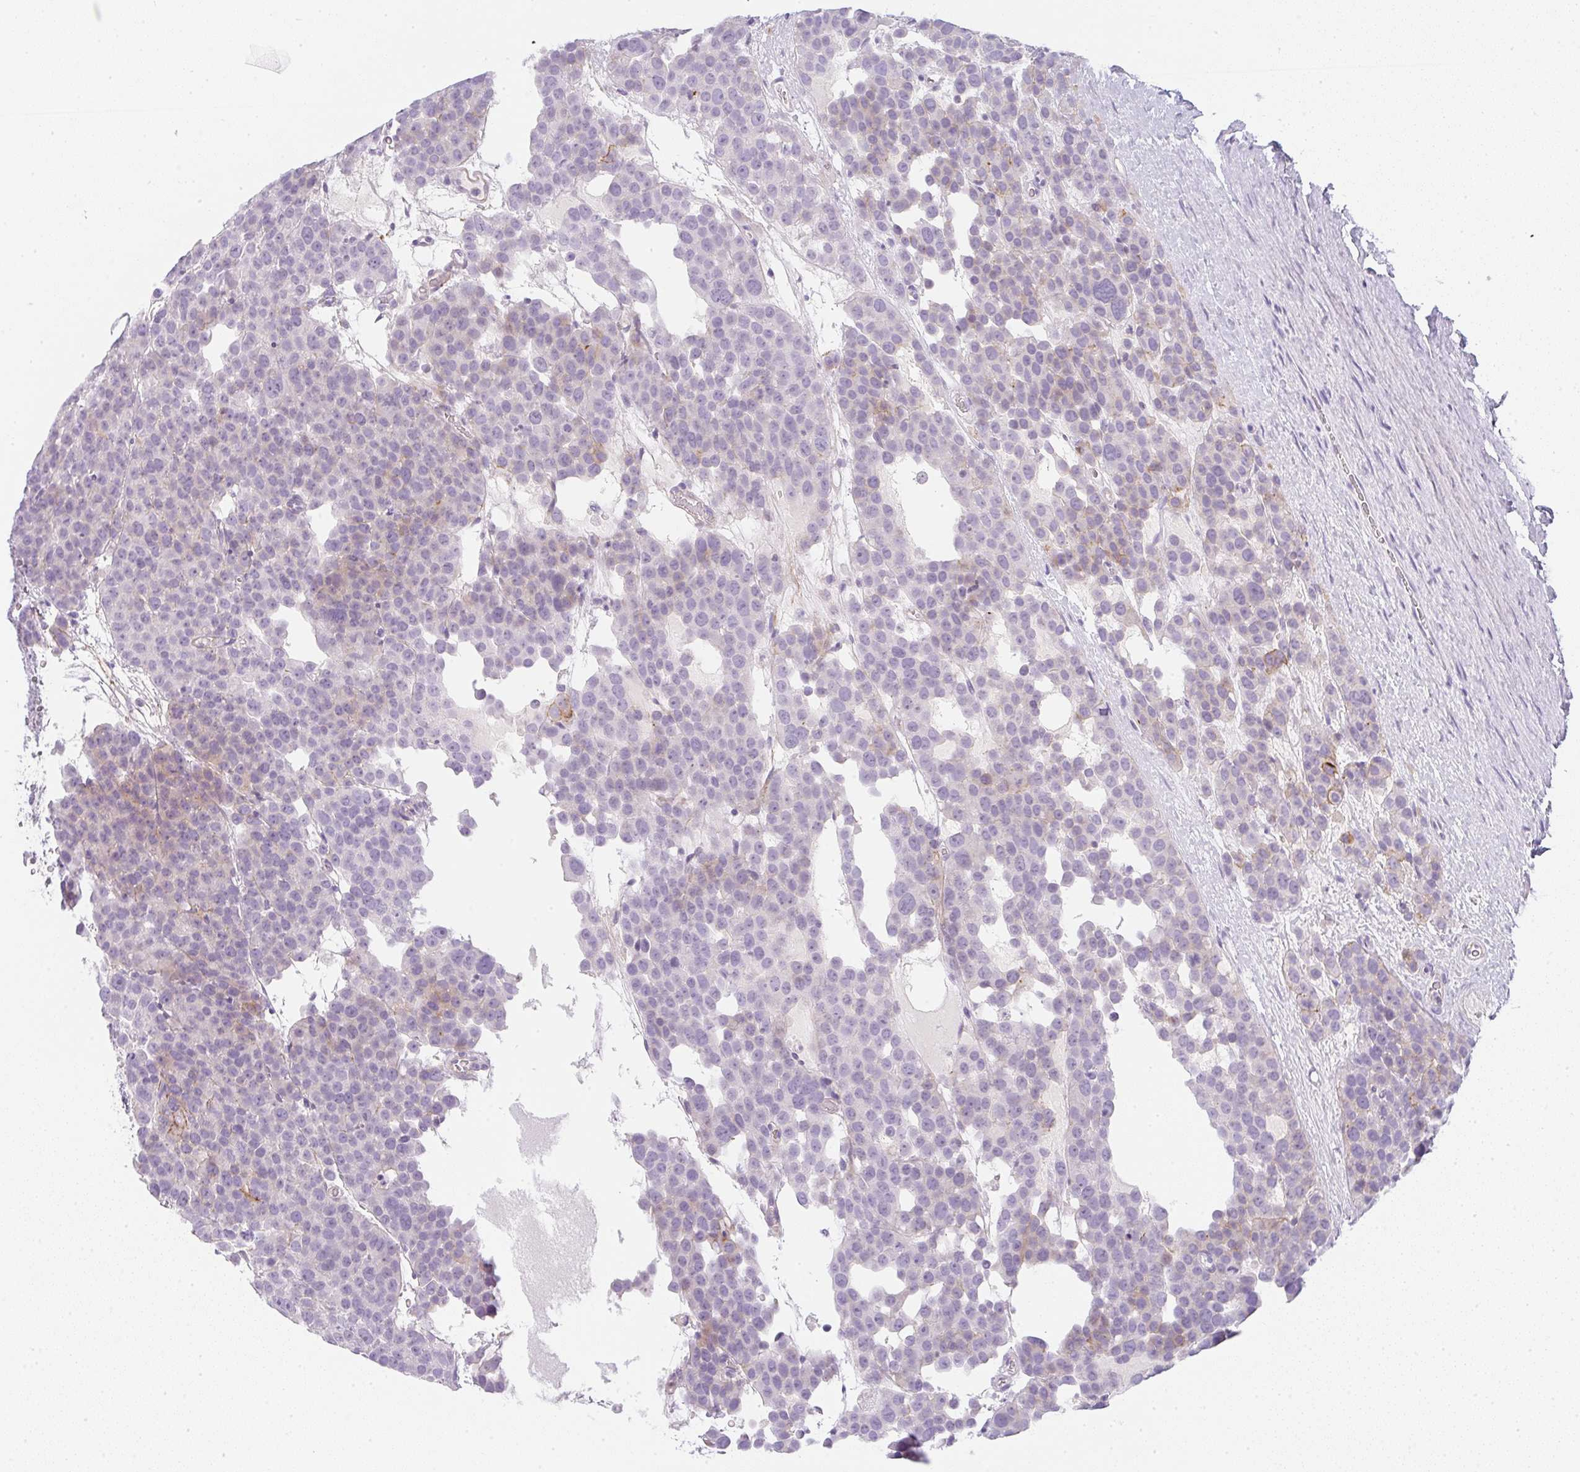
{"staining": {"intensity": "weak", "quantity": "<25%", "location": "cytoplasmic/membranous"}, "tissue": "testis cancer", "cell_type": "Tumor cells", "image_type": "cancer", "snomed": [{"axis": "morphology", "description": "Seminoma, NOS"}, {"axis": "topography", "description": "Testis"}], "caption": "Tumor cells are negative for brown protein staining in testis cancer. (Stains: DAB immunohistochemistry (IHC) with hematoxylin counter stain, Microscopy: brightfield microscopy at high magnification).", "gene": "LPAR4", "patient": {"sex": "male", "age": 71}}